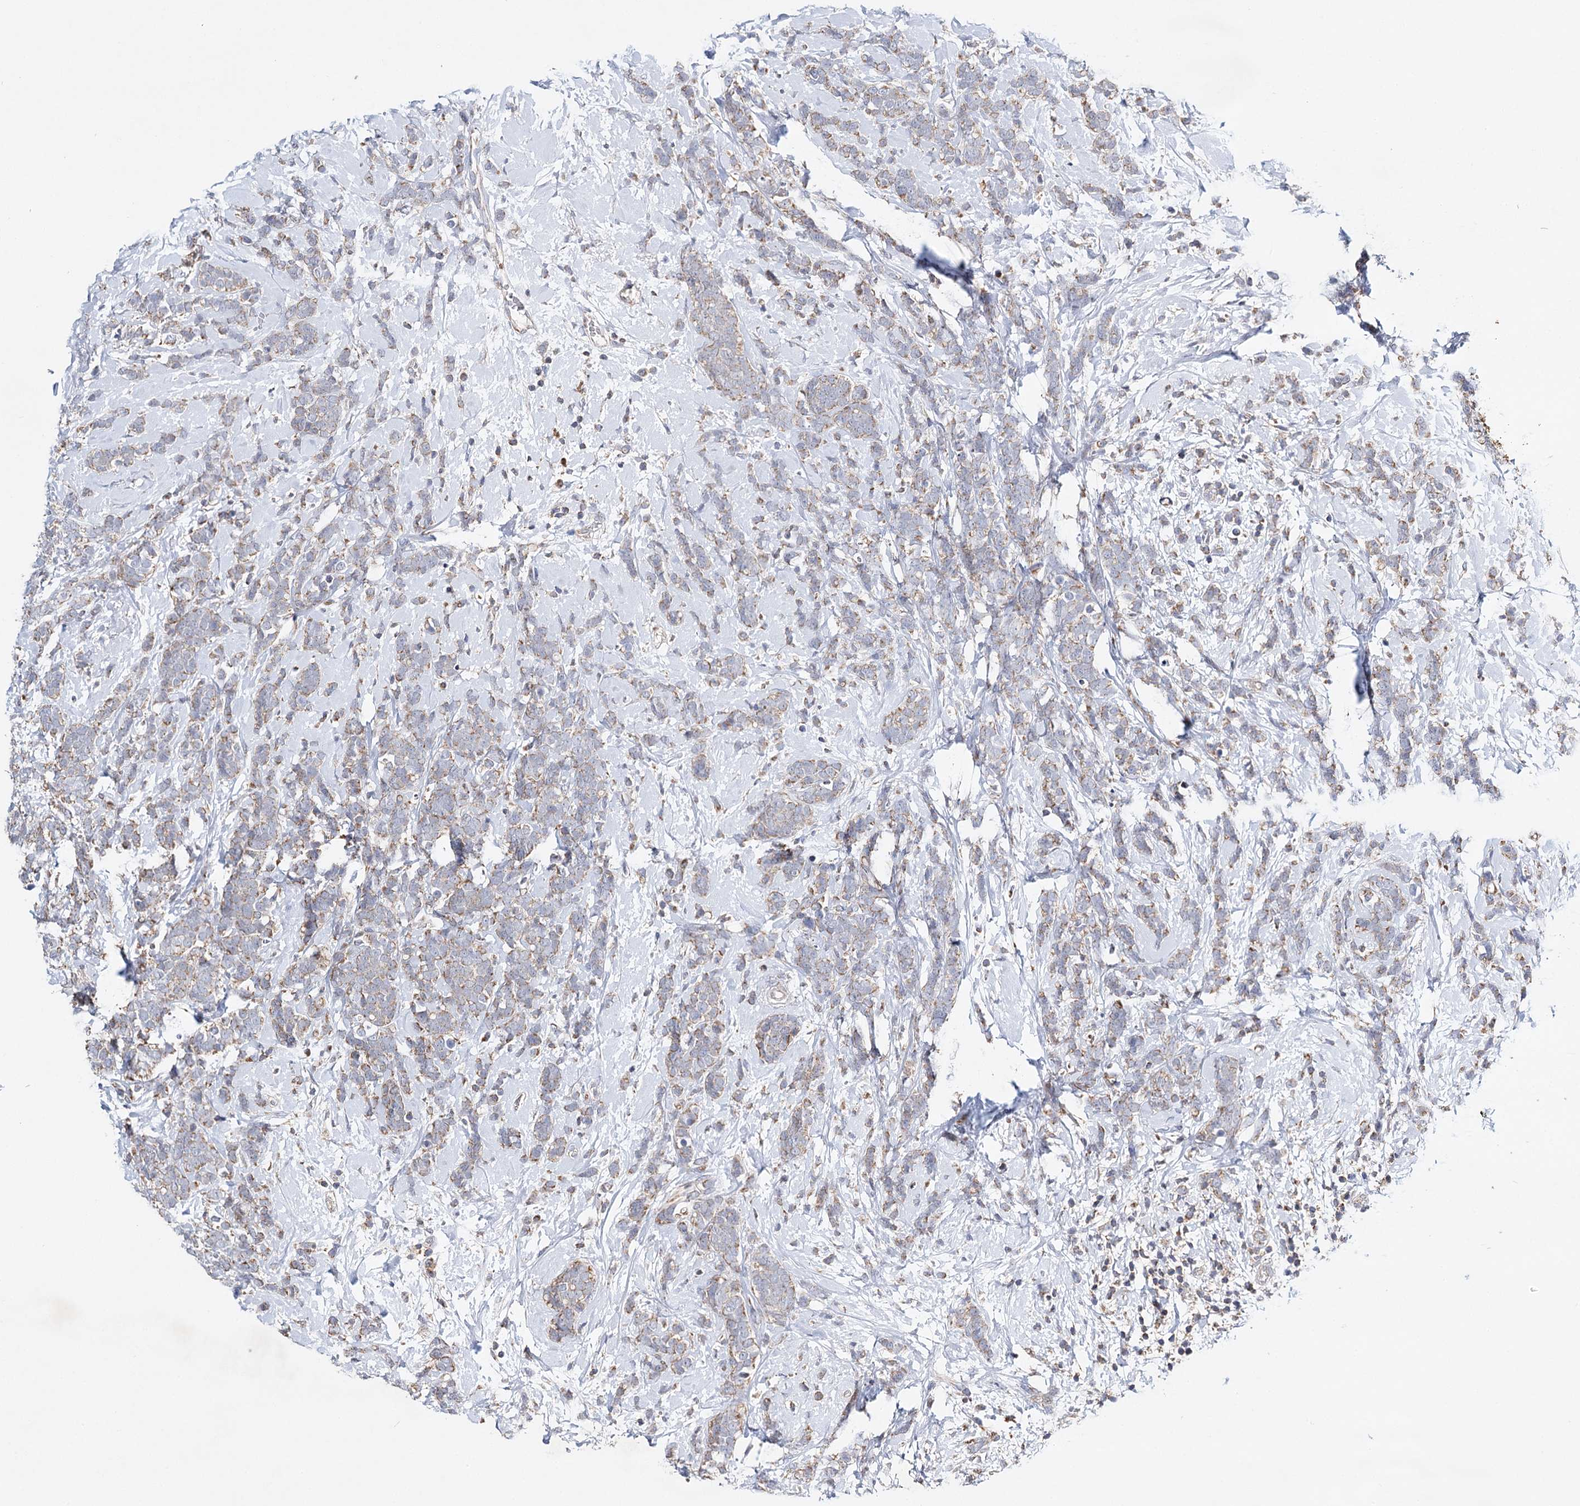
{"staining": {"intensity": "weak", "quantity": ">75%", "location": "cytoplasmic/membranous"}, "tissue": "breast cancer", "cell_type": "Tumor cells", "image_type": "cancer", "snomed": [{"axis": "morphology", "description": "Lobular carcinoma"}, {"axis": "topography", "description": "Breast"}], "caption": "Lobular carcinoma (breast) tissue shows weak cytoplasmic/membranous expression in about >75% of tumor cells", "gene": "CFAP46", "patient": {"sex": "female", "age": 58}}